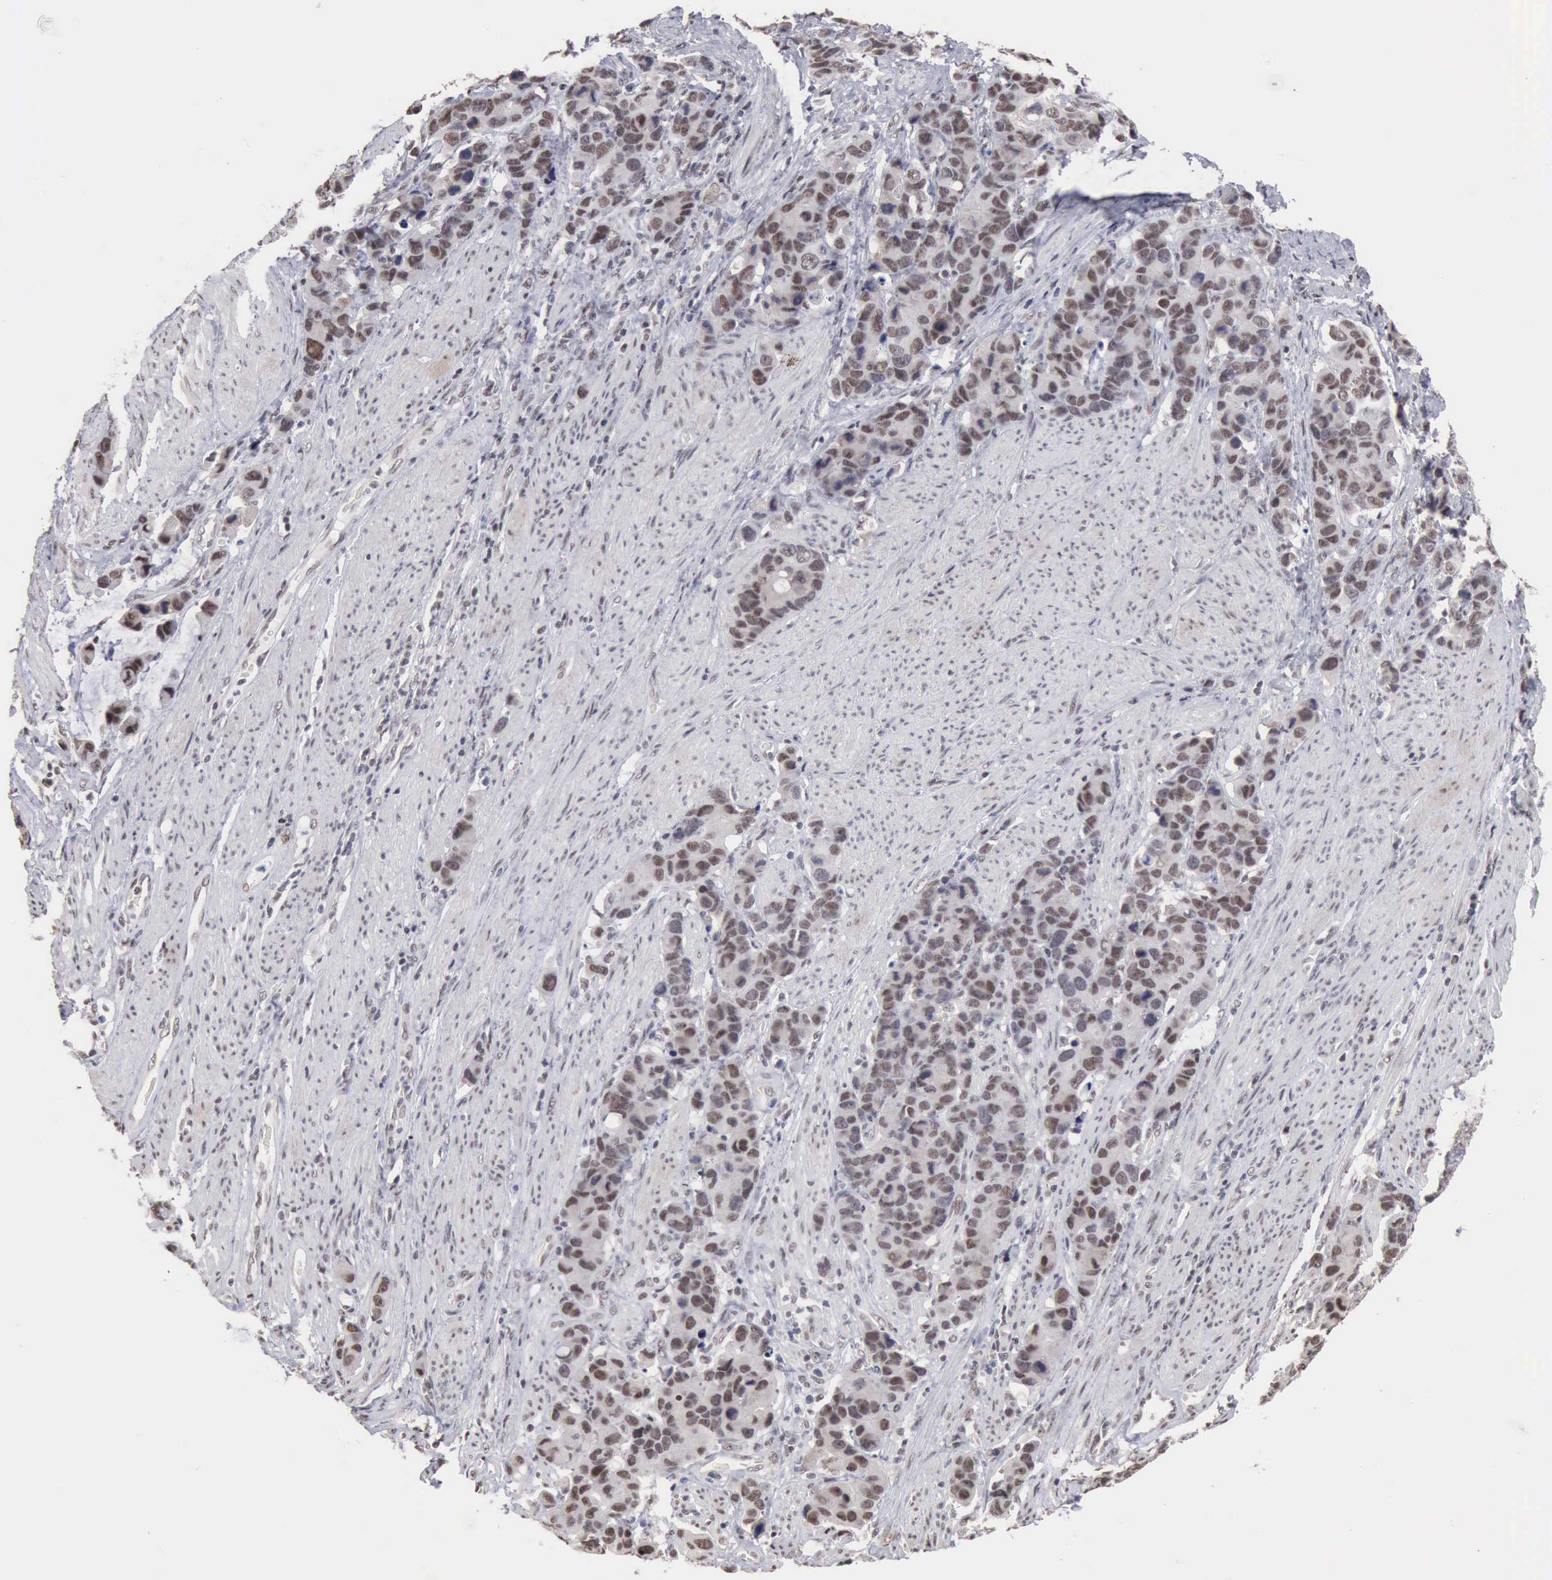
{"staining": {"intensity": "weak", "quantity": "25%-75%", "location": "nuclear"}, "tissue": "stomach cancer", "cell_type": "Tumor cells", "image_type": "cancer", "snomed": [{"axis": "morphology", "description": "Adenocarcinoma, NOS"}, {"axis": "topography", "description": "Stomach, upper"}], "caption": "Protein staining displays weak nuclear expression in about 25%-75% of tumor cells in stomach cancer (adenocarcinoma).", "gene": "TAF1", "patient": {"sex": "male", "age": 71}}